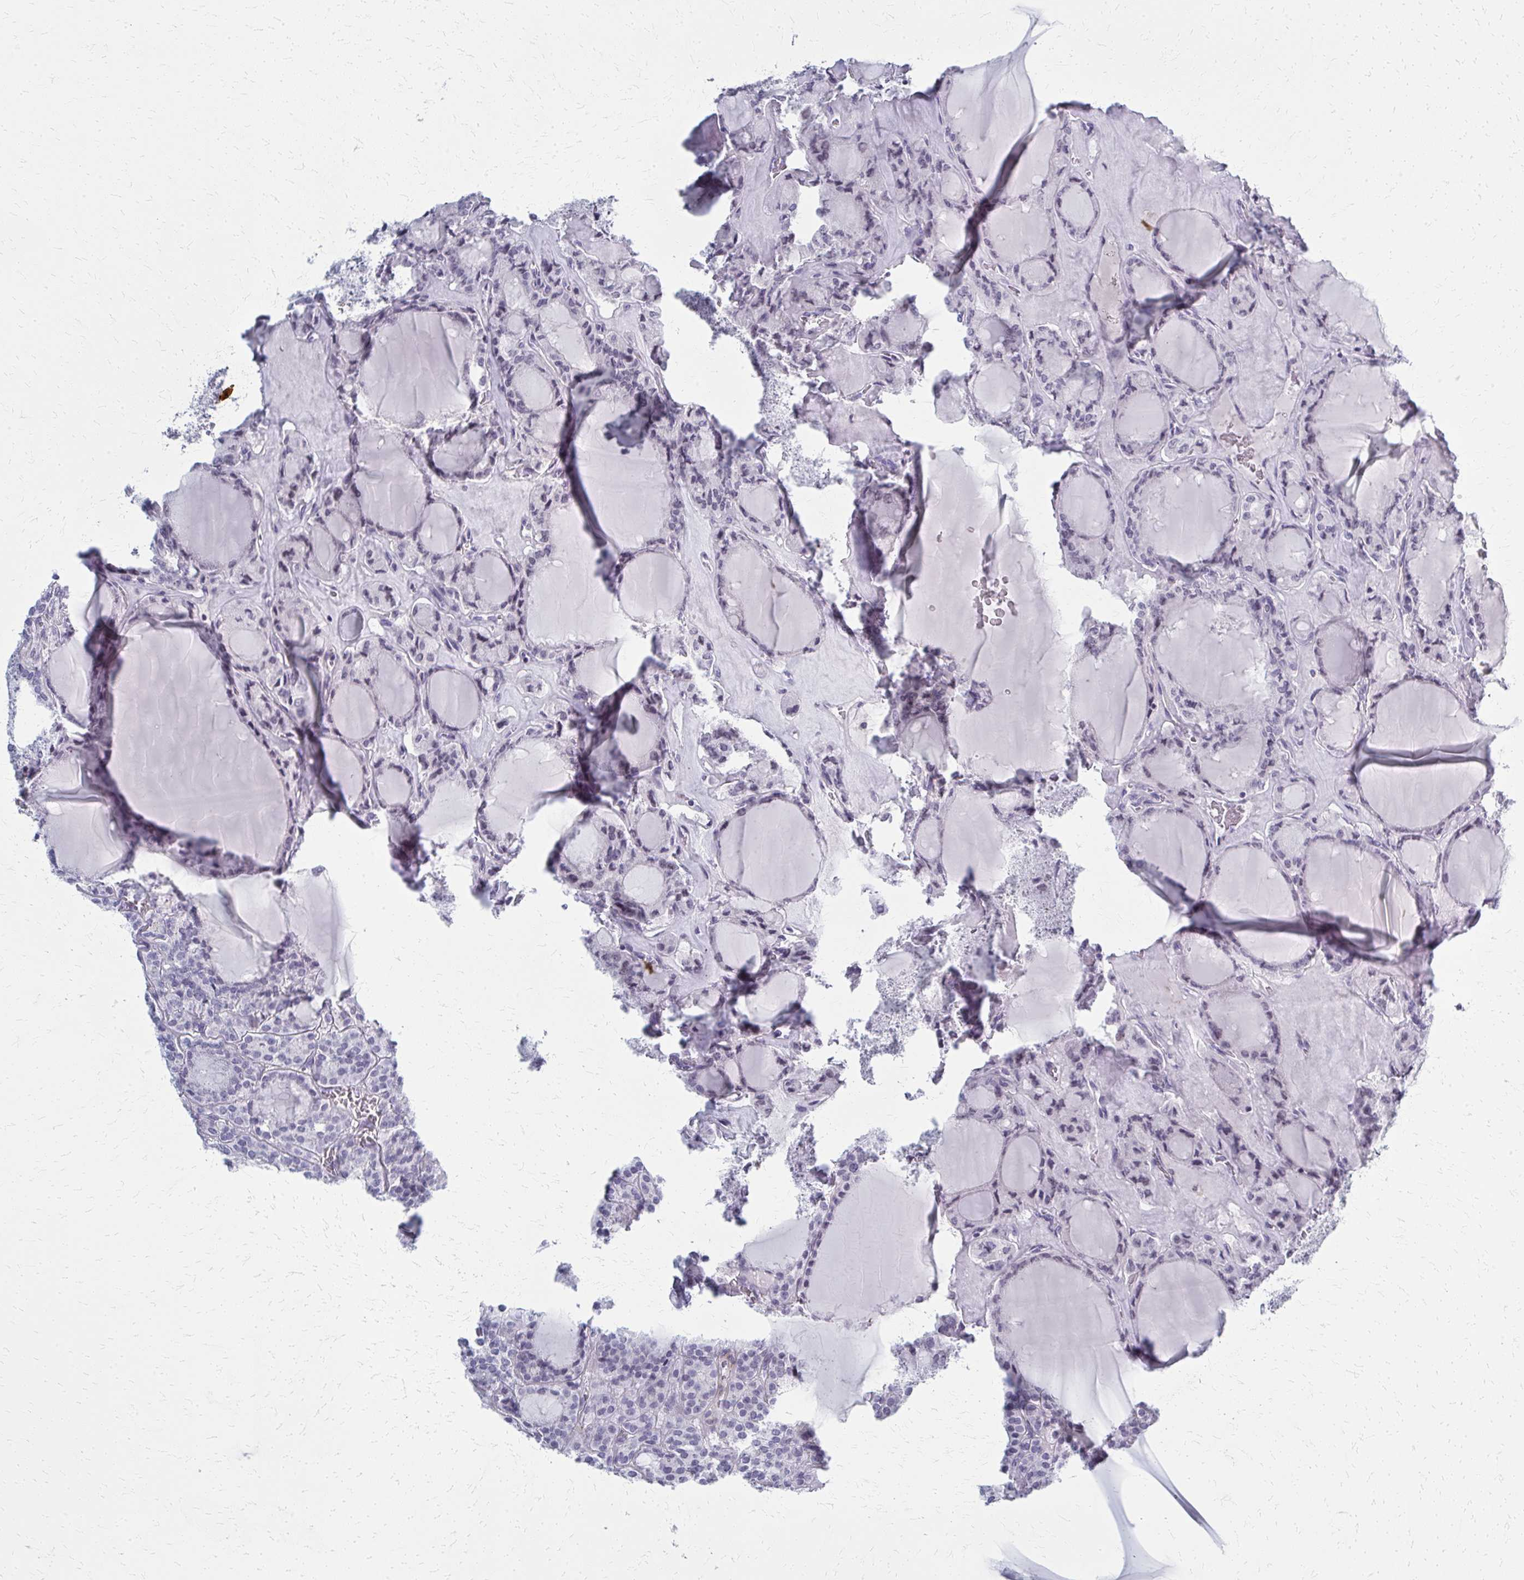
{"staining": {"intensity": "negative", "quantity": "none", "location": "none"}, "tissue": "thyroid cancer", "cell_type": "Tumor cells", "image_type": "cancer", "snomed": [{"axis": "morphology", "description": "Follicular adenoma carcinoma, NOS"}, {"axis": "topography", "description": "Thyroid gland"}], "caption": "This is an immunohistochemistry micrograph of human thyroid cancer. There is no positivity in tumor cells.", "gene": "CASQ2", "patient": {"sex": "female", "age": 63}}